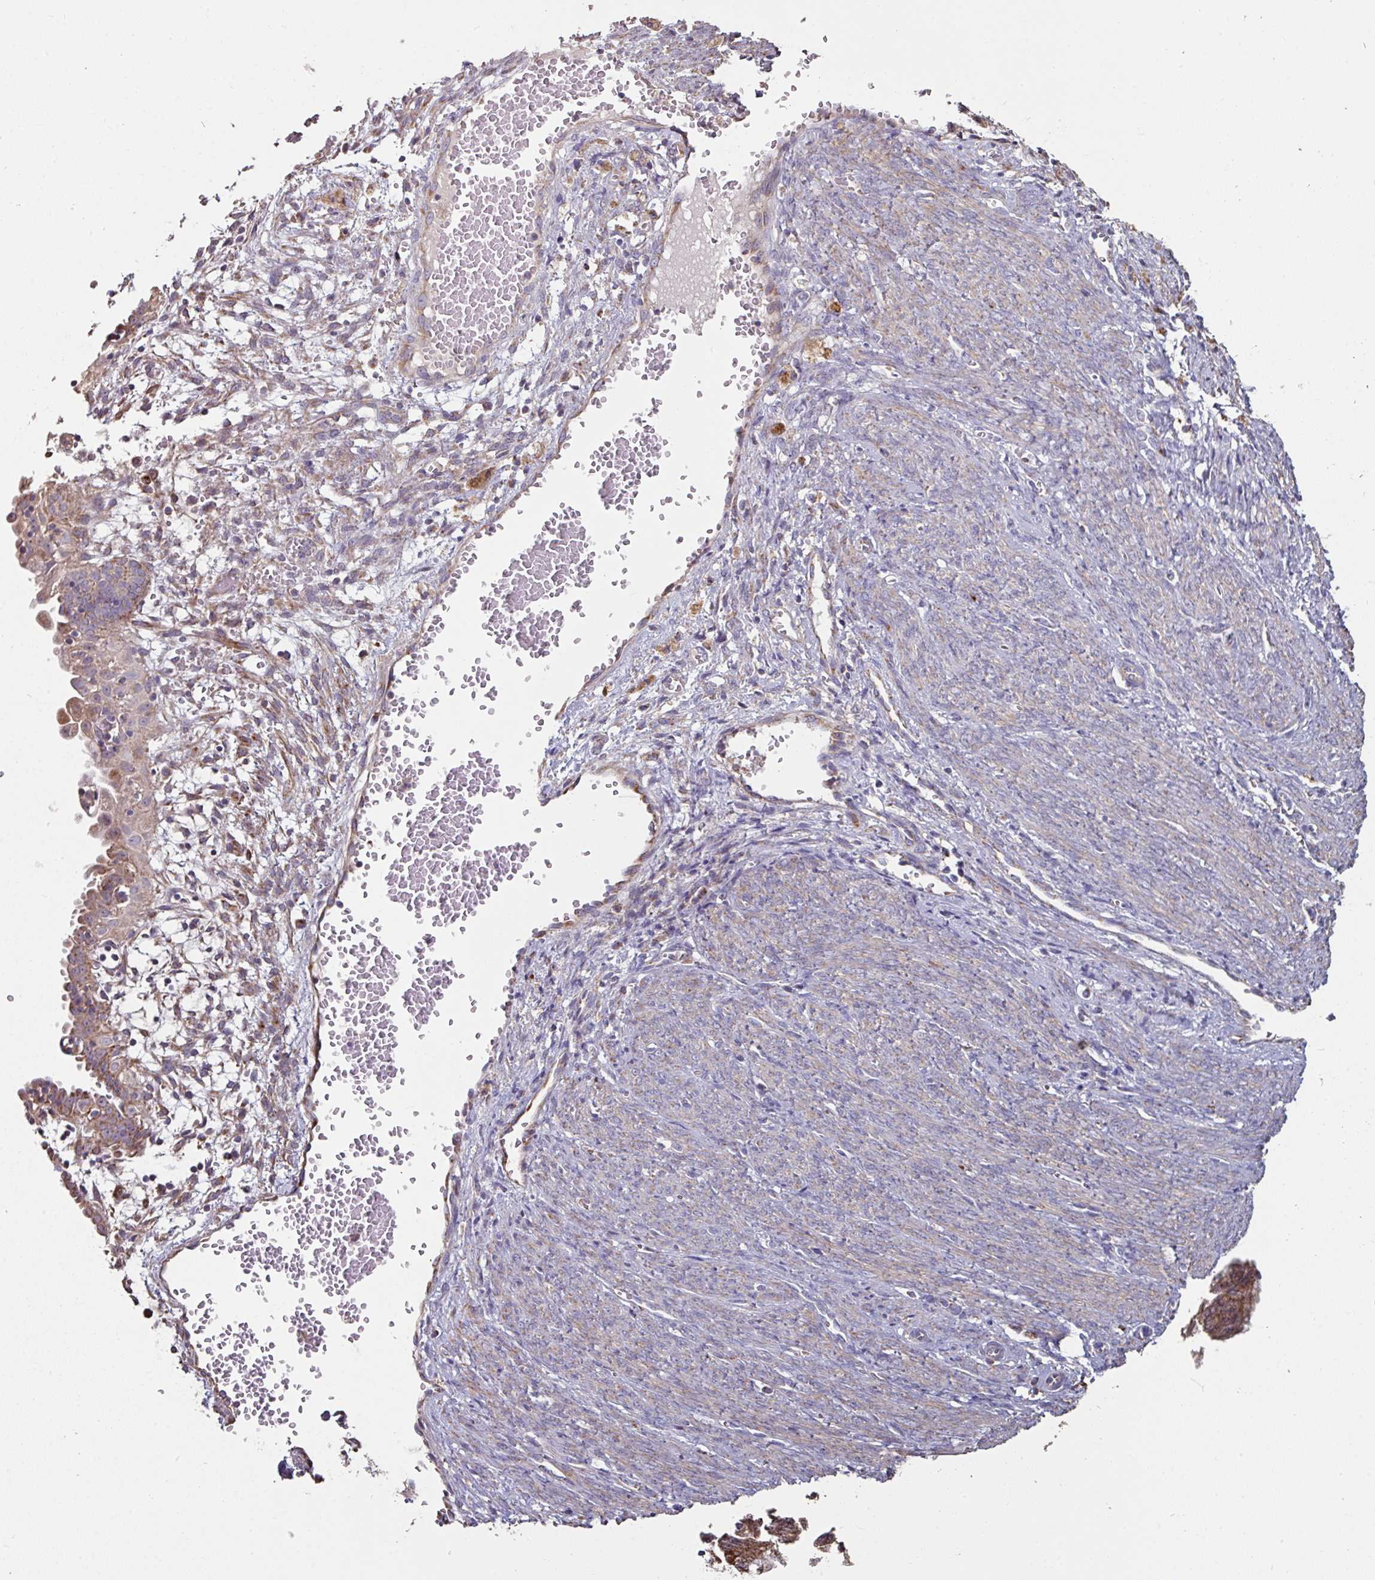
{"staining": {"intensity": "strong", "quantity": "25%-75%", "location": "cytoplasmic/membranous"}, "tissue": "endometrial cancer", "cell_type": "Tumor cells", "image_type": "cancer", "snomed": [{"axis": "morphology", "description": "Adenocarcinoma, NOS"}, {"axis": "topography", "description": "Endometrium"}], "caption": "A histopathology image showing strong cytoplasmic/membranous staining in approximately 25%-75% of tumor cells in endometrial cancer (adenocarcinoma), as visualized by brown immunohistochemical staining.", "gene": "OR2D3", "patient": {"sex": "female", "age": 79}}